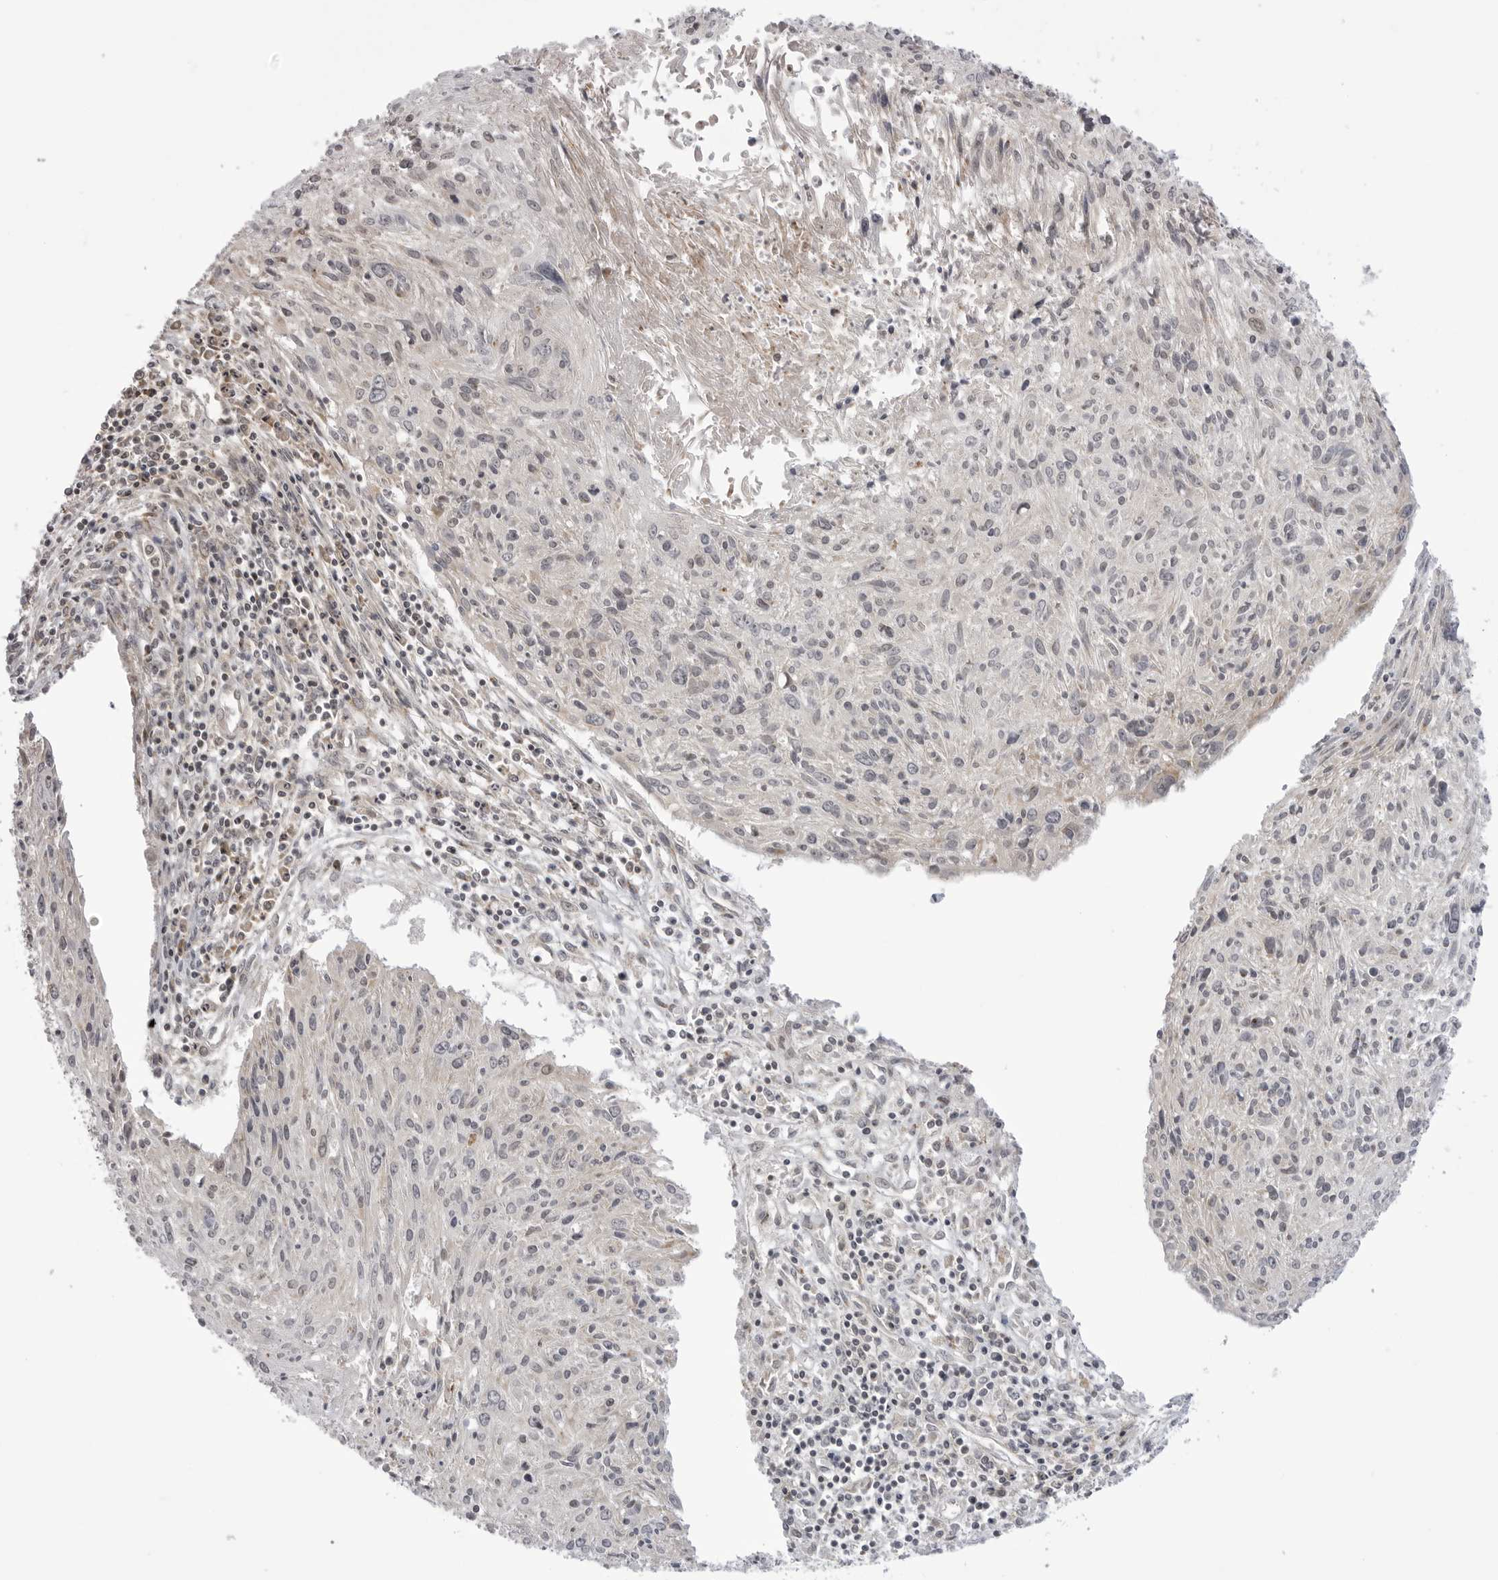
{"staining": {"intensity": "negative", "quantity": "none", "location": "none"}, "tissue": "cervical cancer", "cell_type": "Tumor cells", "image_type": "cancer", "snomed": [{"axis": "morphology", "description": "Squamous cell carcinoma, NOS"}, {"axis": "topography", "description": "Cervix"}], "caption": "Squamous cell carcinoma (cervical) was stained to show a protein in brown. There is no significant staining in tumor cells. (Immunohistochemistry (ihc), brightfield microscopy, high magnification).", "gene": "PTK2B", "patient": {"sex": "female", "age": 51}}